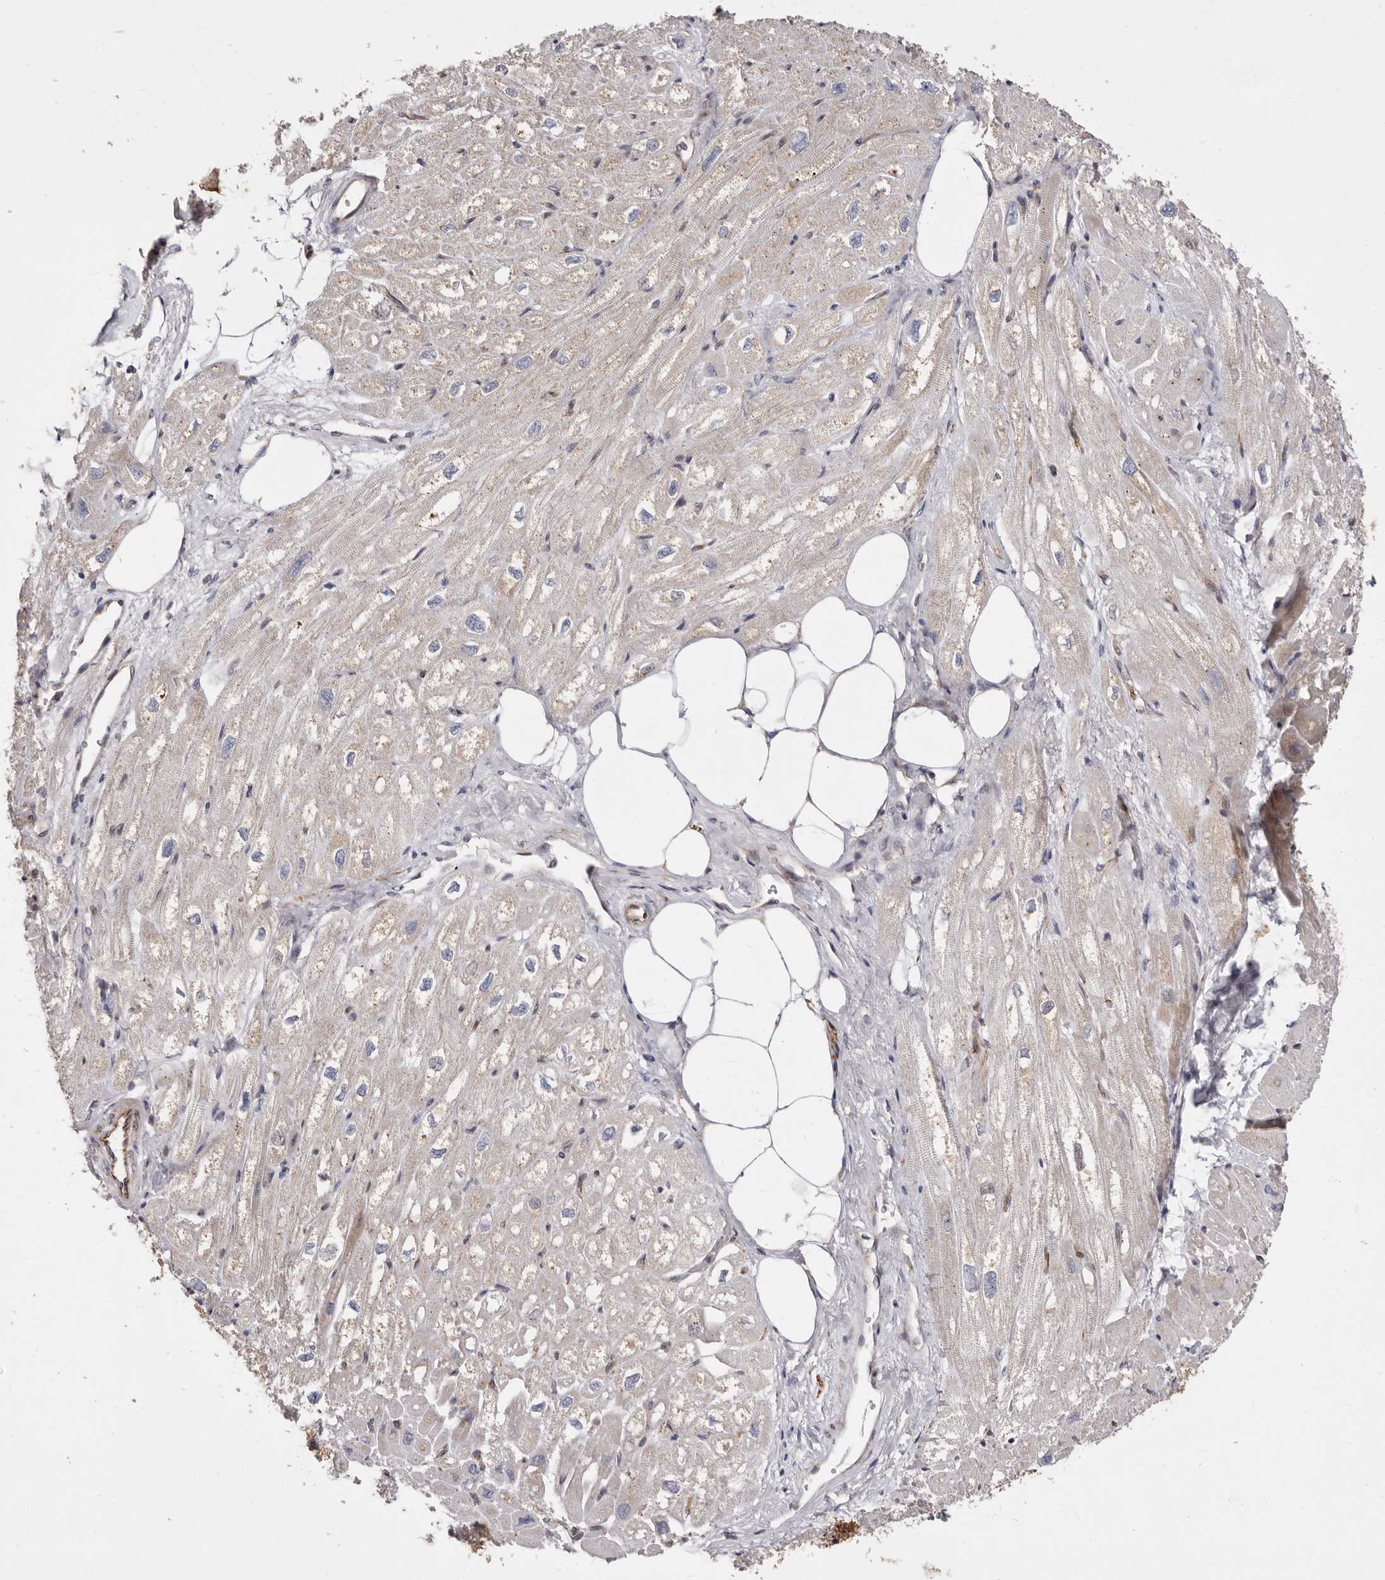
{"staining": {"intensity": "weak", "quantity": "25%-75%", "location": "cytoplasmic/membranous"}, "tissue": "heart muscle", "cell_type": "Cardiomyocytes", "image_type": "normal", "snomed": [{"axis": "morphology", "description": "Normal tissue, NOS"}, {"axis": "topography", "description": "Heart"}], "caption": "This photomicrograph displays normal heart muscle stained with IHC to label a protein in brown. The cytoplasmic/membranous of cardiomyocytes show weak positivity for the protein. Nuclei are counter-stained blue.", "gene": "TIMM17B", "patient": {"sex": "male", "age": 50}}